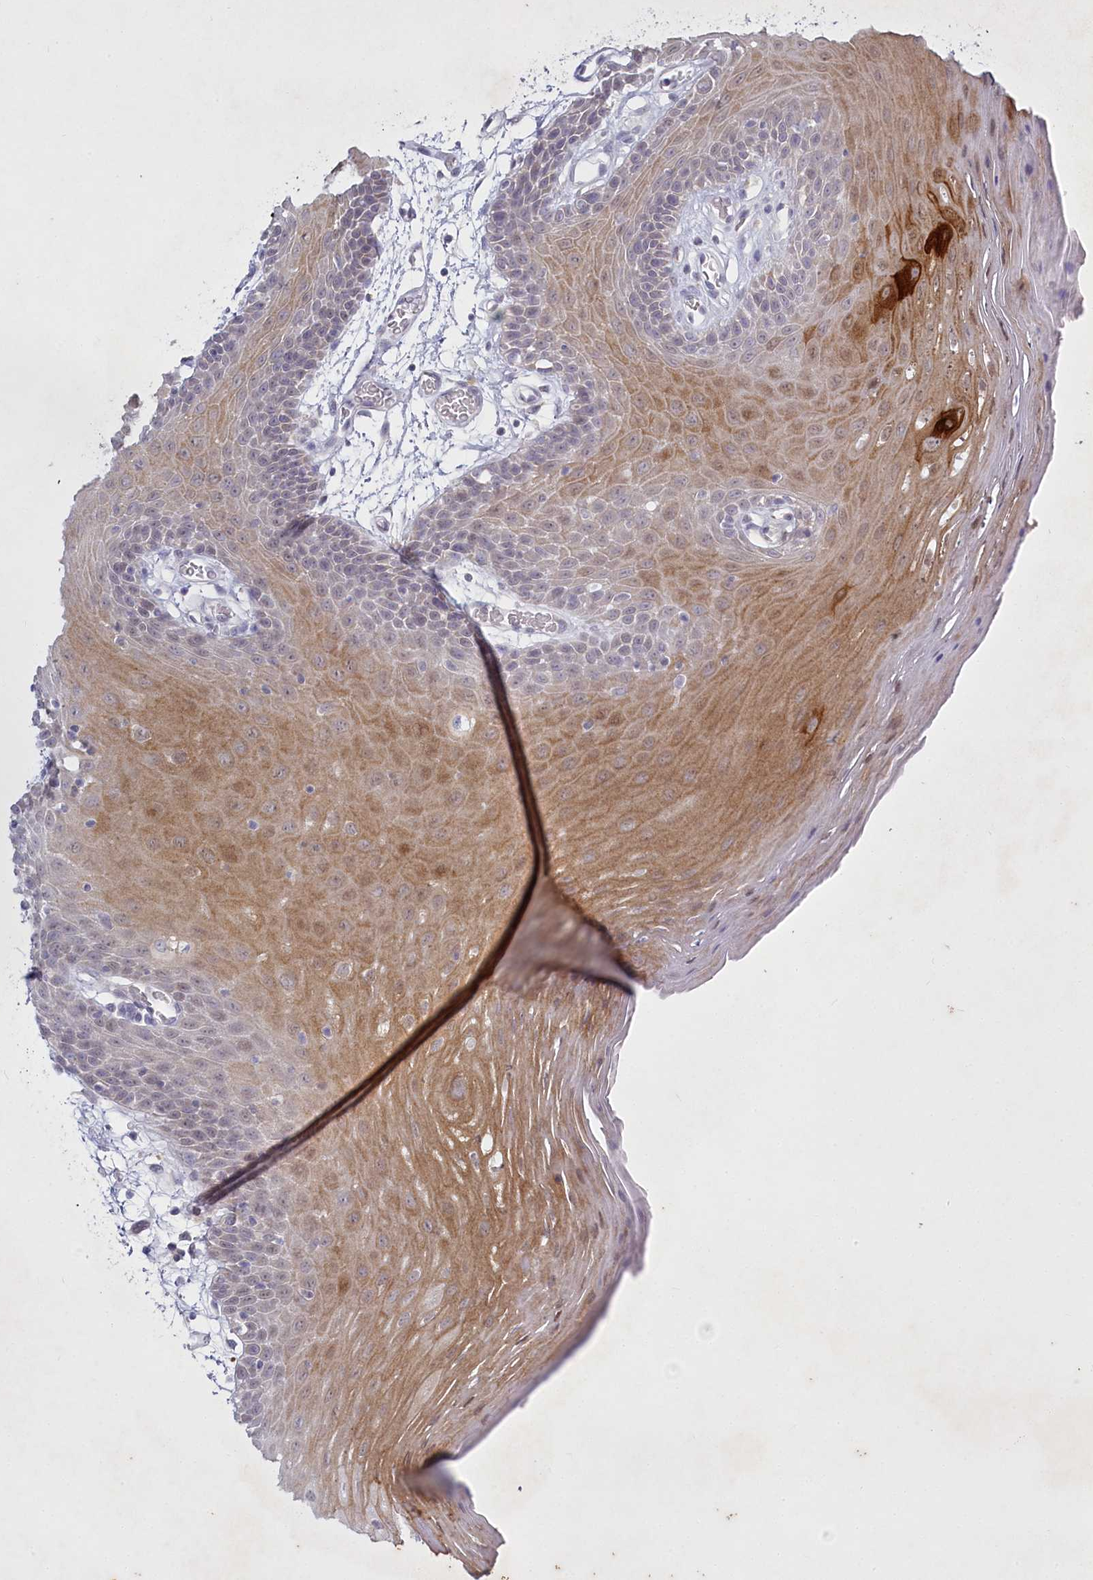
{"staining": {"intensity": "moderate", "quantity": "25%-75%", "location": "cytoplasmic/membranous"}, "tissue": "oral mucosa", "cell_type": "Squamous epithelial cells", "image_type": "normal", "snomed": [{"axis": "morphology", "description": "Normal tissue, NOS"}, {"axis": "topography", "description": "Skeletal muscle"}, {"axis": "topography", "description": "Oral tissue"}, {"axis": "topography", "description": "Salivary gland"}, {"axis": "topography", "description": "Peripheral nerve tissue"}], "caption": "Oral mucosa stained with immunohistochemistry reveals moderate cytoplasmic/membranous positivity in approximately 25%-75% of squamous epithelial cells. (IHC, brightfield microscopy, high magnification).", "gene": "ABITRAM", "patient": {"sex": "male", "age": 54}}